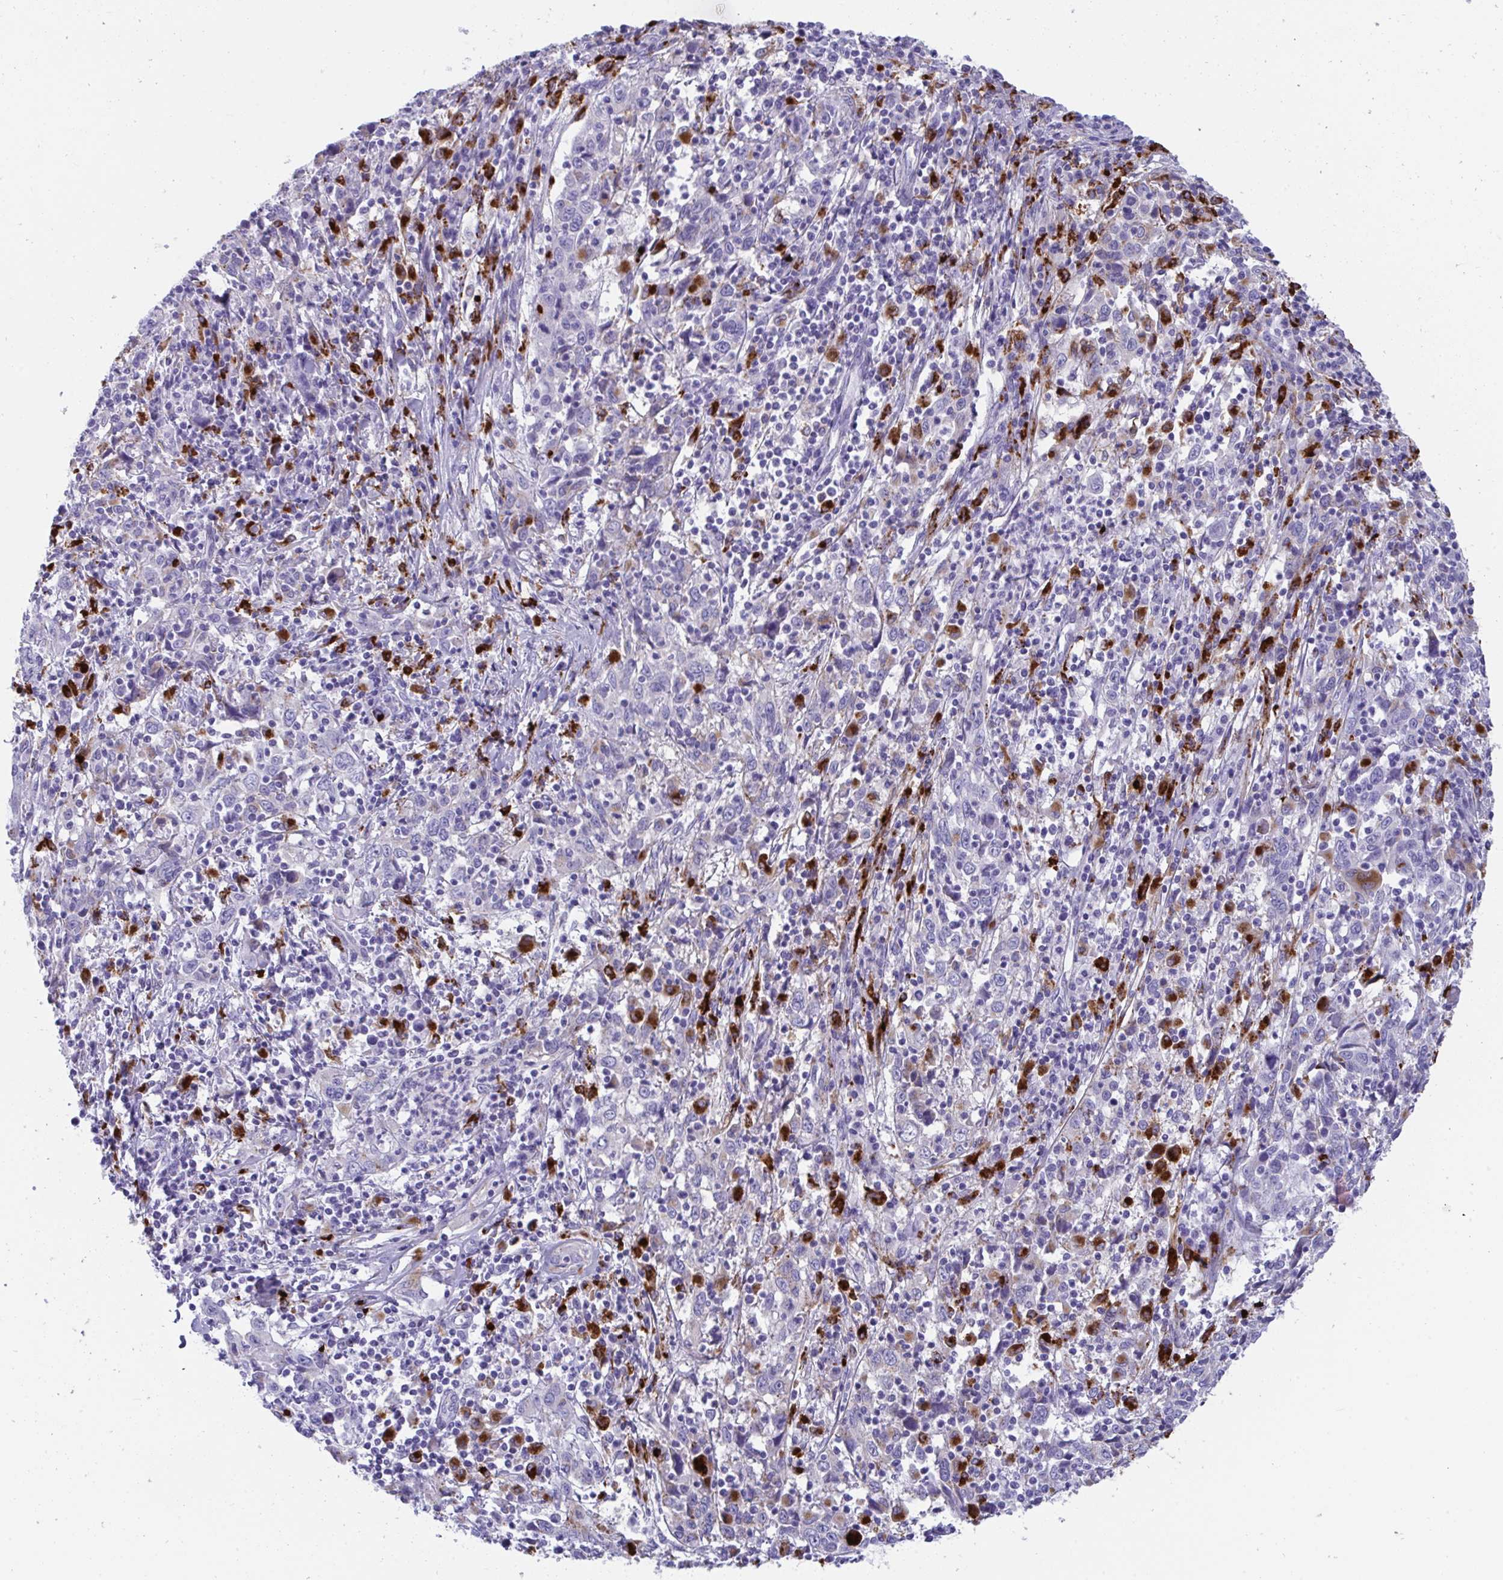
{"staining": {"intensity": "negative", "quantity": "none", "location": "none"}, "tissue": "cervical cancer", "cell_type": "Tumor cells", "image_type": "cancer", "snomed": [{"axis": "morphology", "description": "Squamous cell carcinoma, NOS"}, {"axis": "topography", "description": "Cervix"}], "caption": "This is an immunohistochemistry (IHC) micrograph of human cervical cancer (squamous cell carcinoma). There is no expression in tumor cells.", "gene": "CPVL", "patient": {"sex": "female", "age": 46}}